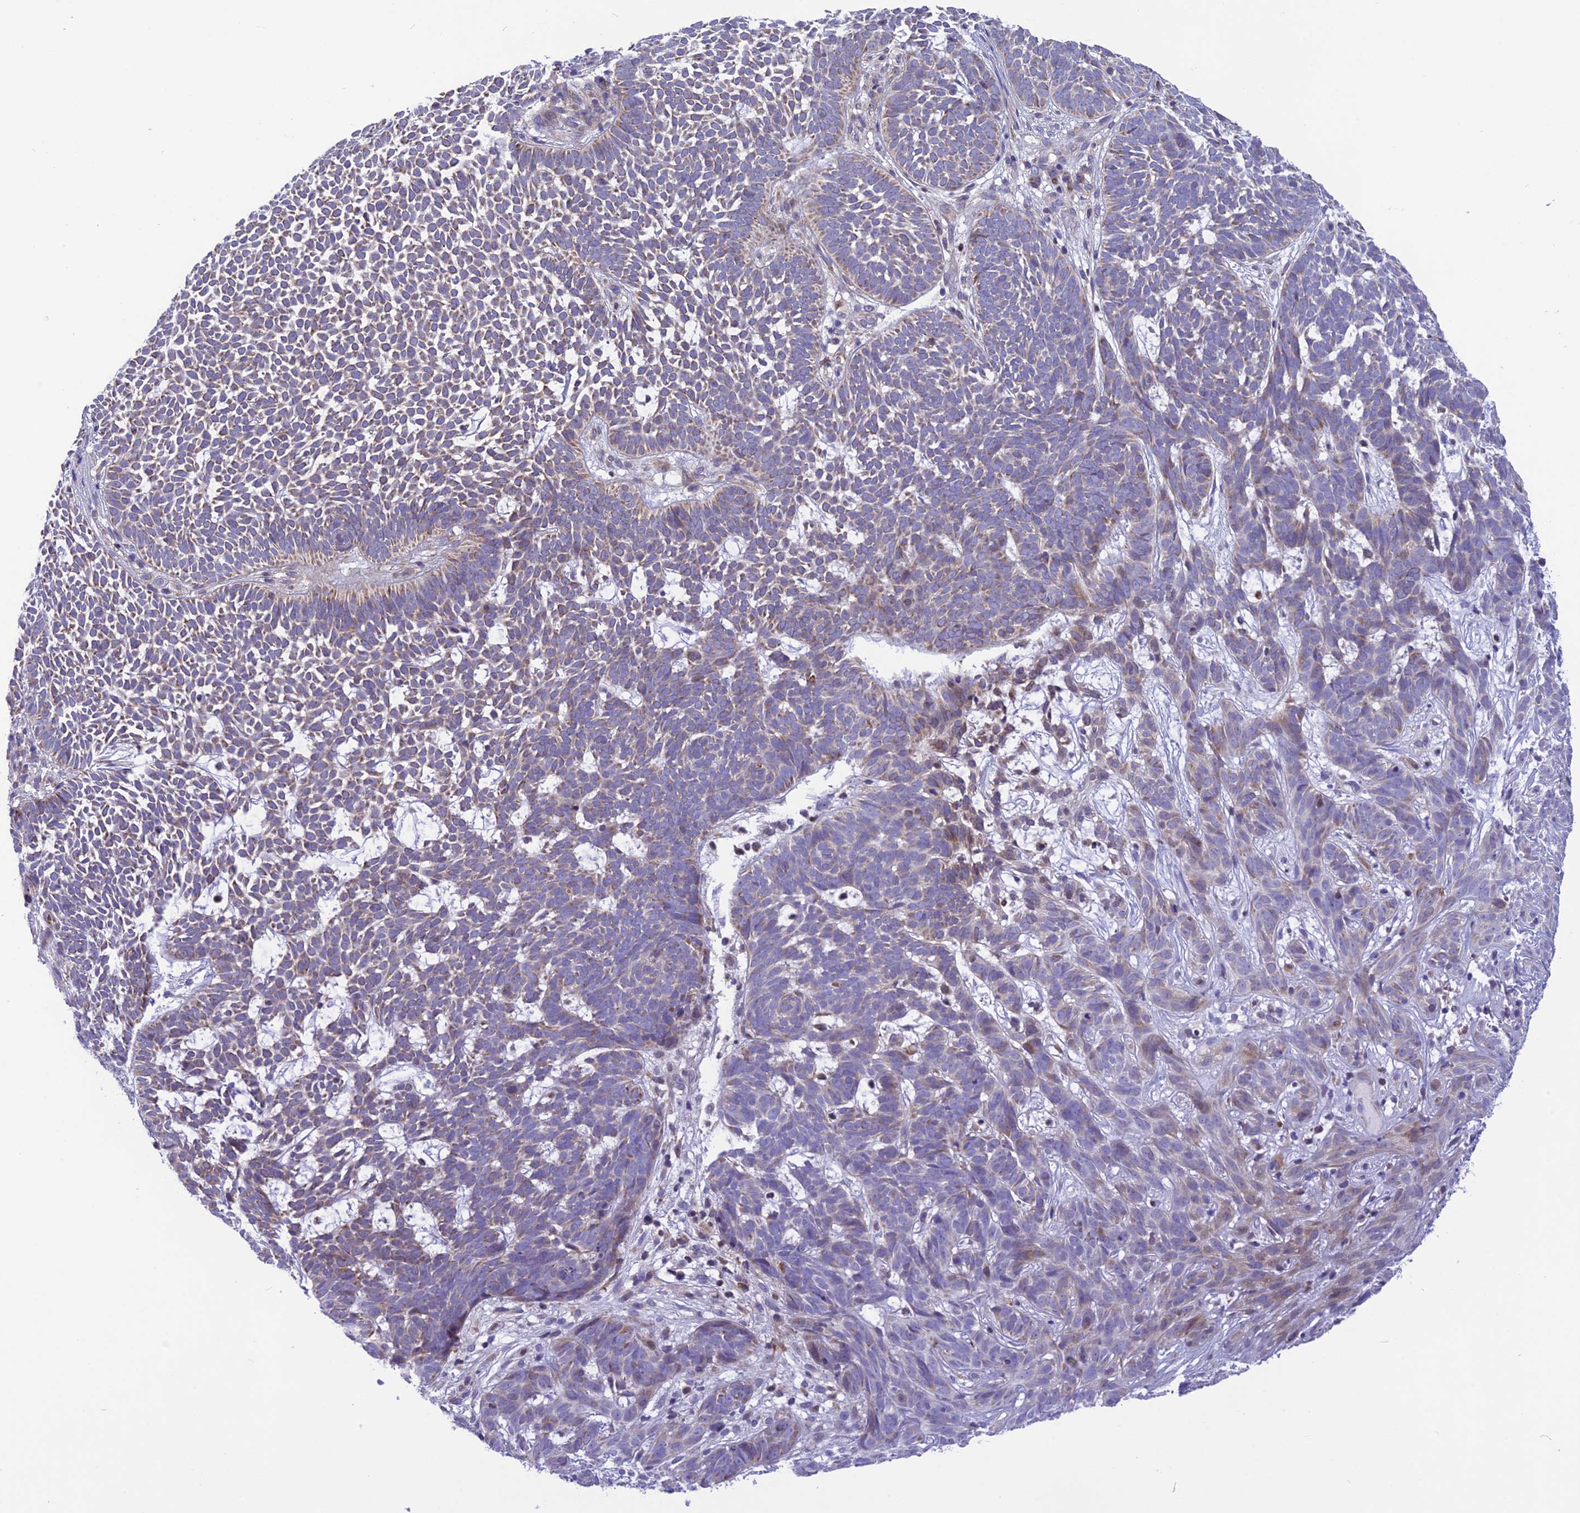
{"staining": {"intensity": "weak", "quantity": "25%-75%", "location": "cytoplasmic/membranous"}, "tissue": "skin cancer", "cell_type": "Tumor cells", "image_type": "cancer", "snomed": [{"axis": "morphology", "description": "Basal cell carcinoma"}, {"axis": "topography", "description": "Skin"}], "caption": "Basal cell carcinoma (skin) stained for a protein (brown) demonstrates weak cytoplasmic/membranous positive staining in about 25%-75% of tumor cells.", "gene": "DOC2B", "patient": {"sex": "female", "age": 78}}